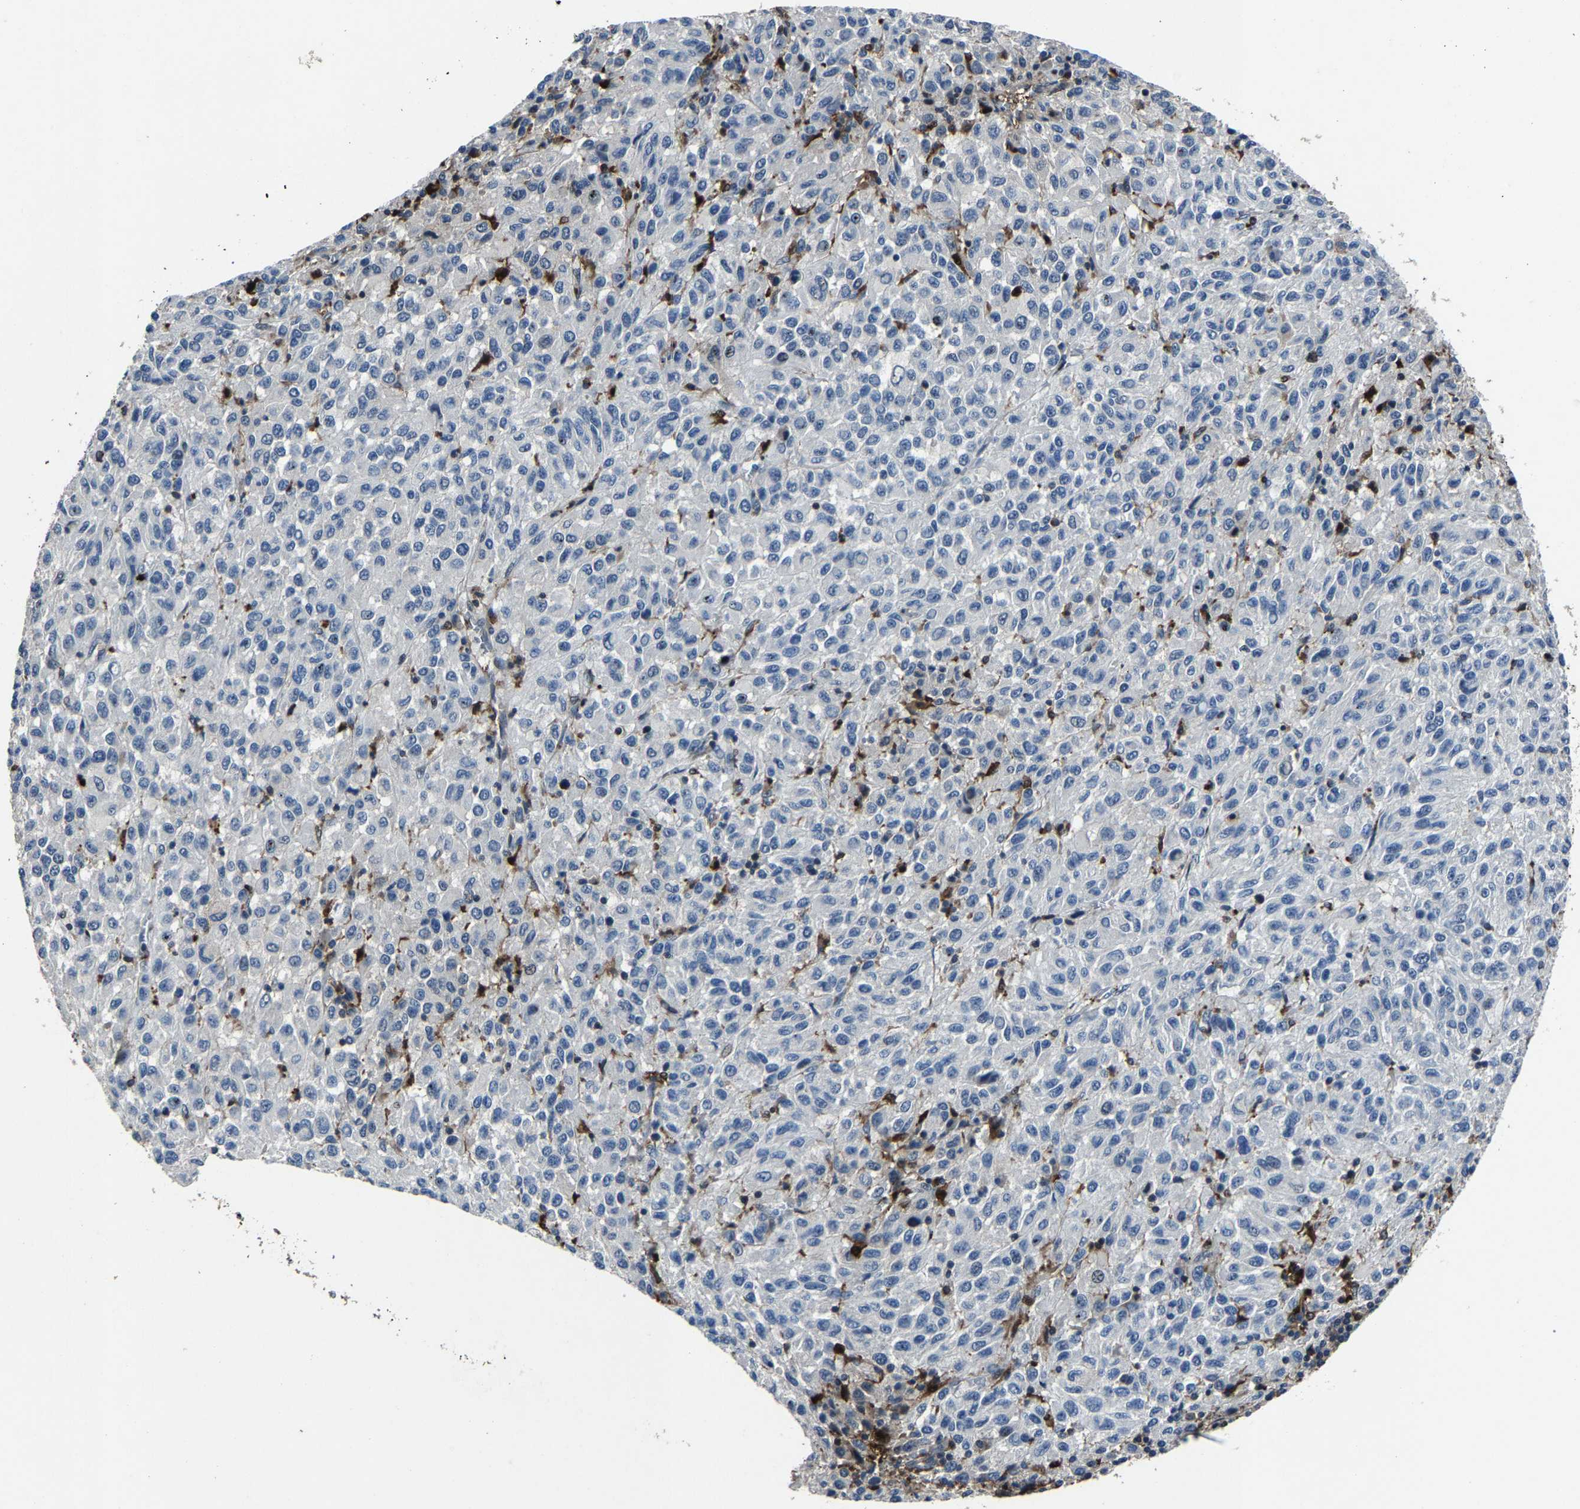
{"staining": {"intensity": "negative", "quantity": "none", "location": "none"}, "tissue": "melanoma", "cell_type": "Tumor cells", "image_type": "cancer", "snomed": [{"axis": "morphology", "description": "Malignant melanoma, Metastatic site"}, {"axis": "topography", "description": "Lung"}], "caption": "High power microscopy image of an immunohistochemistry photomicrograph of melanoma, revealing no significant staining in tumor cells.", "gene": "PCNX2", "patient": {"sex": "male", "age": 64}}